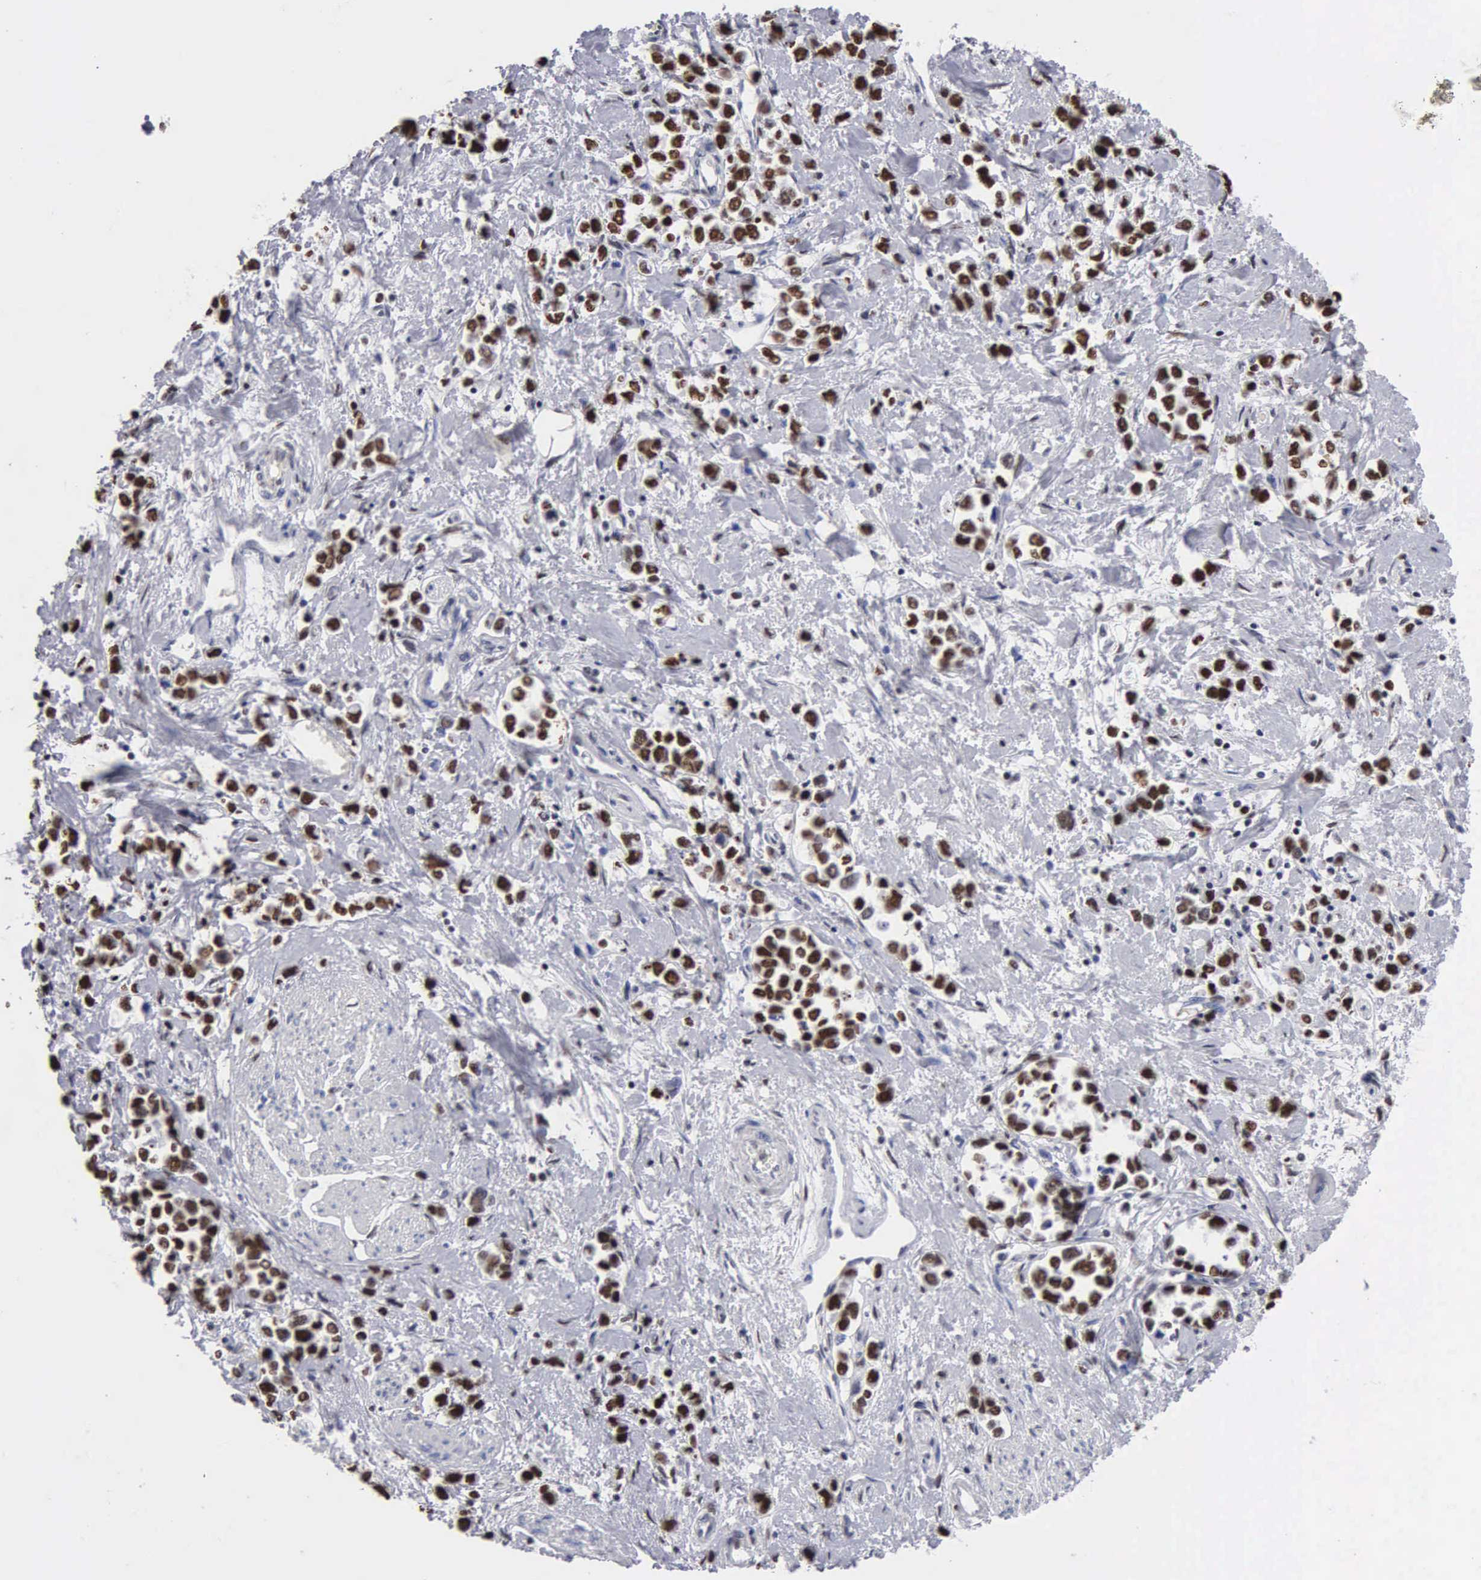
{"staining": {"intensity": "strong", "quantity": ">75%", "location": "nuclear"}, "tissue": "stomach cancer", "cell_type": "Tumor cells", "image_type": "cancer", "snomed": [{"axis": "morphology", "description": "Adenocarcinoma, NOS"}, {"axis": "topography", "description": "Stomach, upper"}], "caption": "A high amount of strong nuclear positivity is present in about >75% of tumor cells in stomach cancer (adenocarcinoma) tissue. (brown staining indicates protein expression, while blue staining denotes nuclei).", "gene": "CCNG1", "patient": {"sex": "male", "age": 76}}